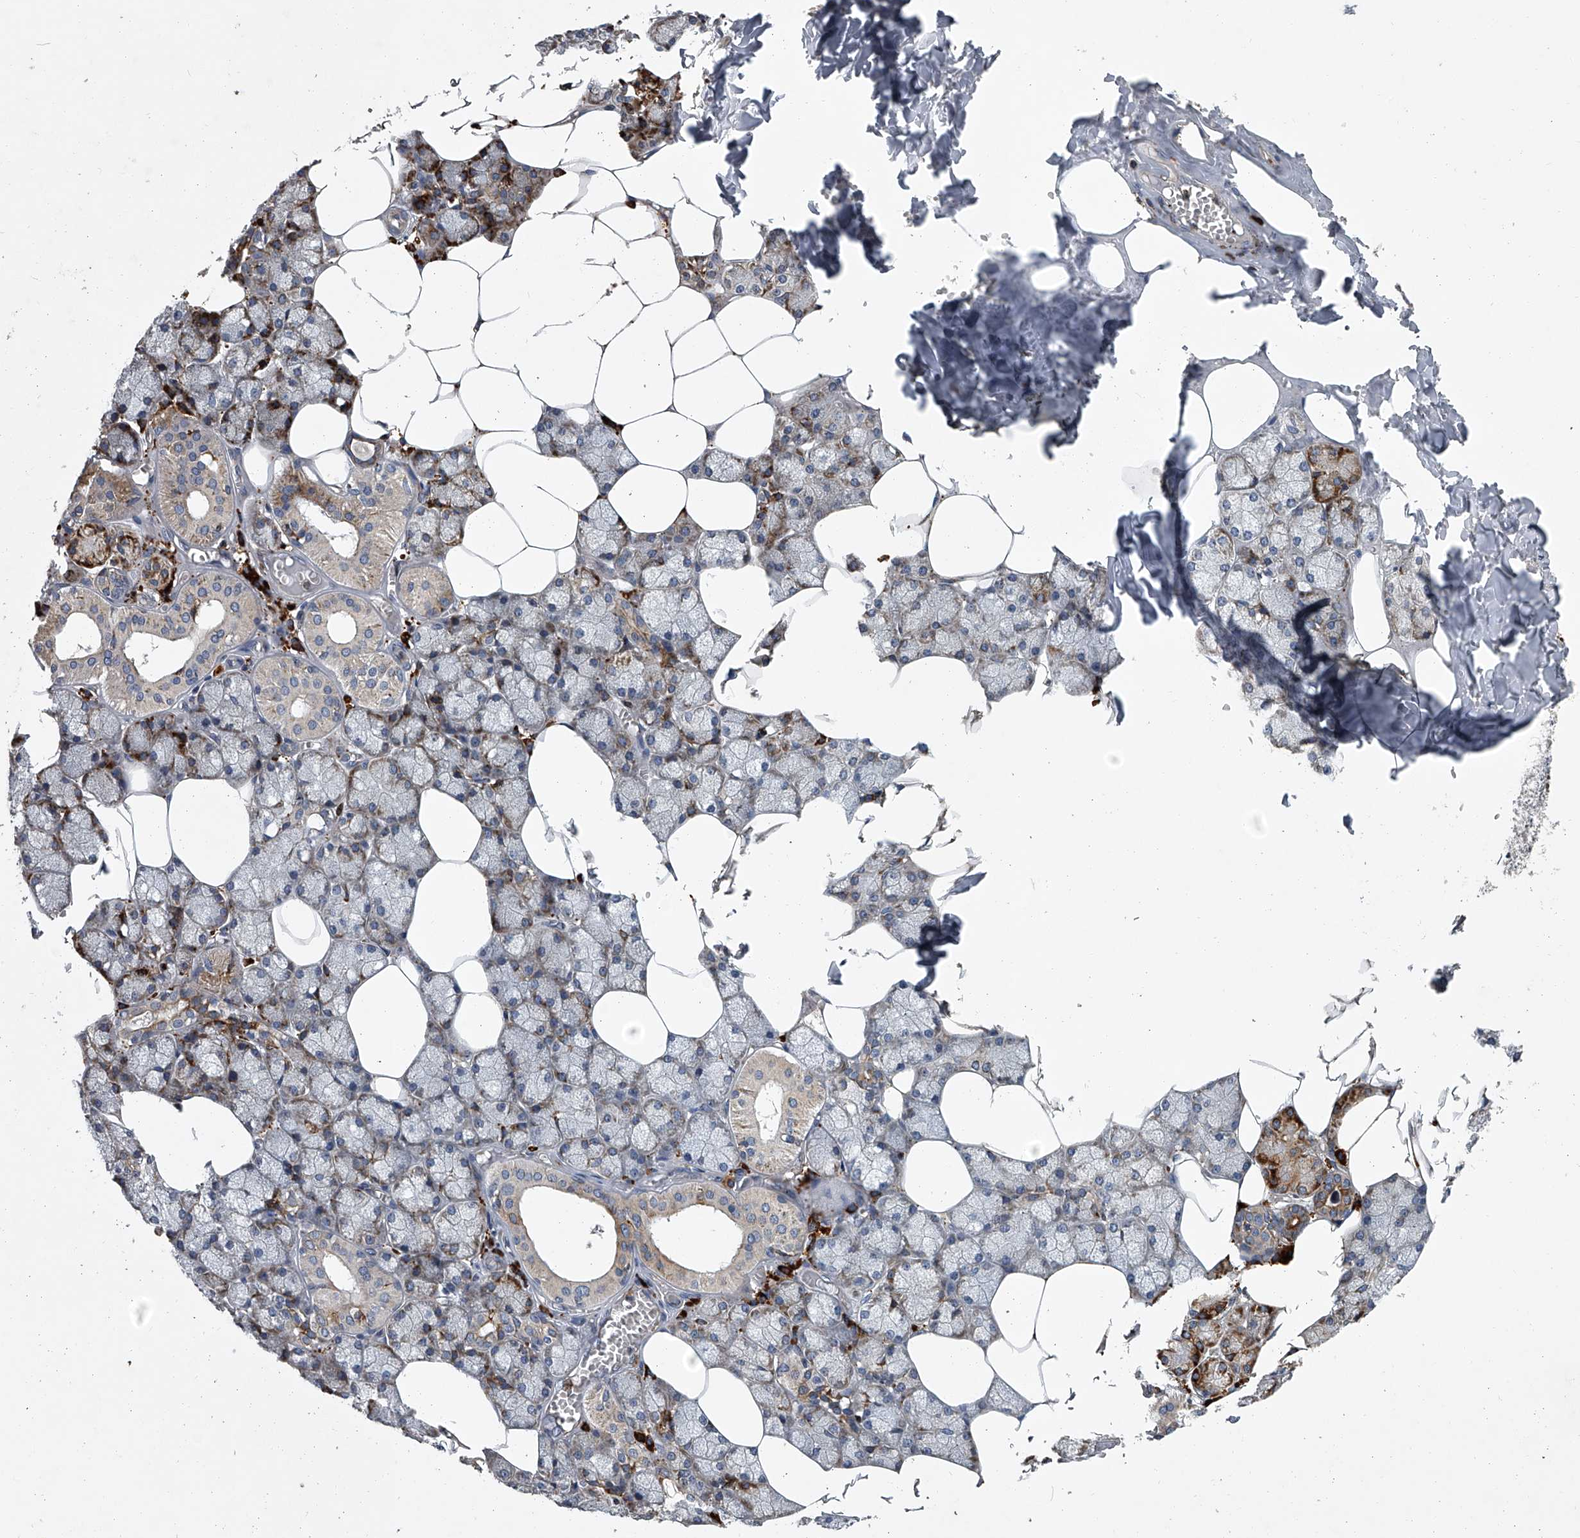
{"staining": {"intensity": "moderate", "quantity": "25%-75%", "location": "cytoplasmic/membranous"}, "tissue": "salivary gland", "cell_type": "Glandular cells", "image_type": "normal", "snomed": [{"axis": "morphology", "description": "Normal tissue, NOS"}, {"axis": "topography", "description": "Salivary gland"}], "caption": "Protein staining shows moderate cytoplasmic/membranous positivity in approximately 25%-75% of glandular cells in unremarkable salivary gland. Nuclei are stained in blue.", "gene": "TMEM63C", "patient": {"sex": "male", "age": 62}}